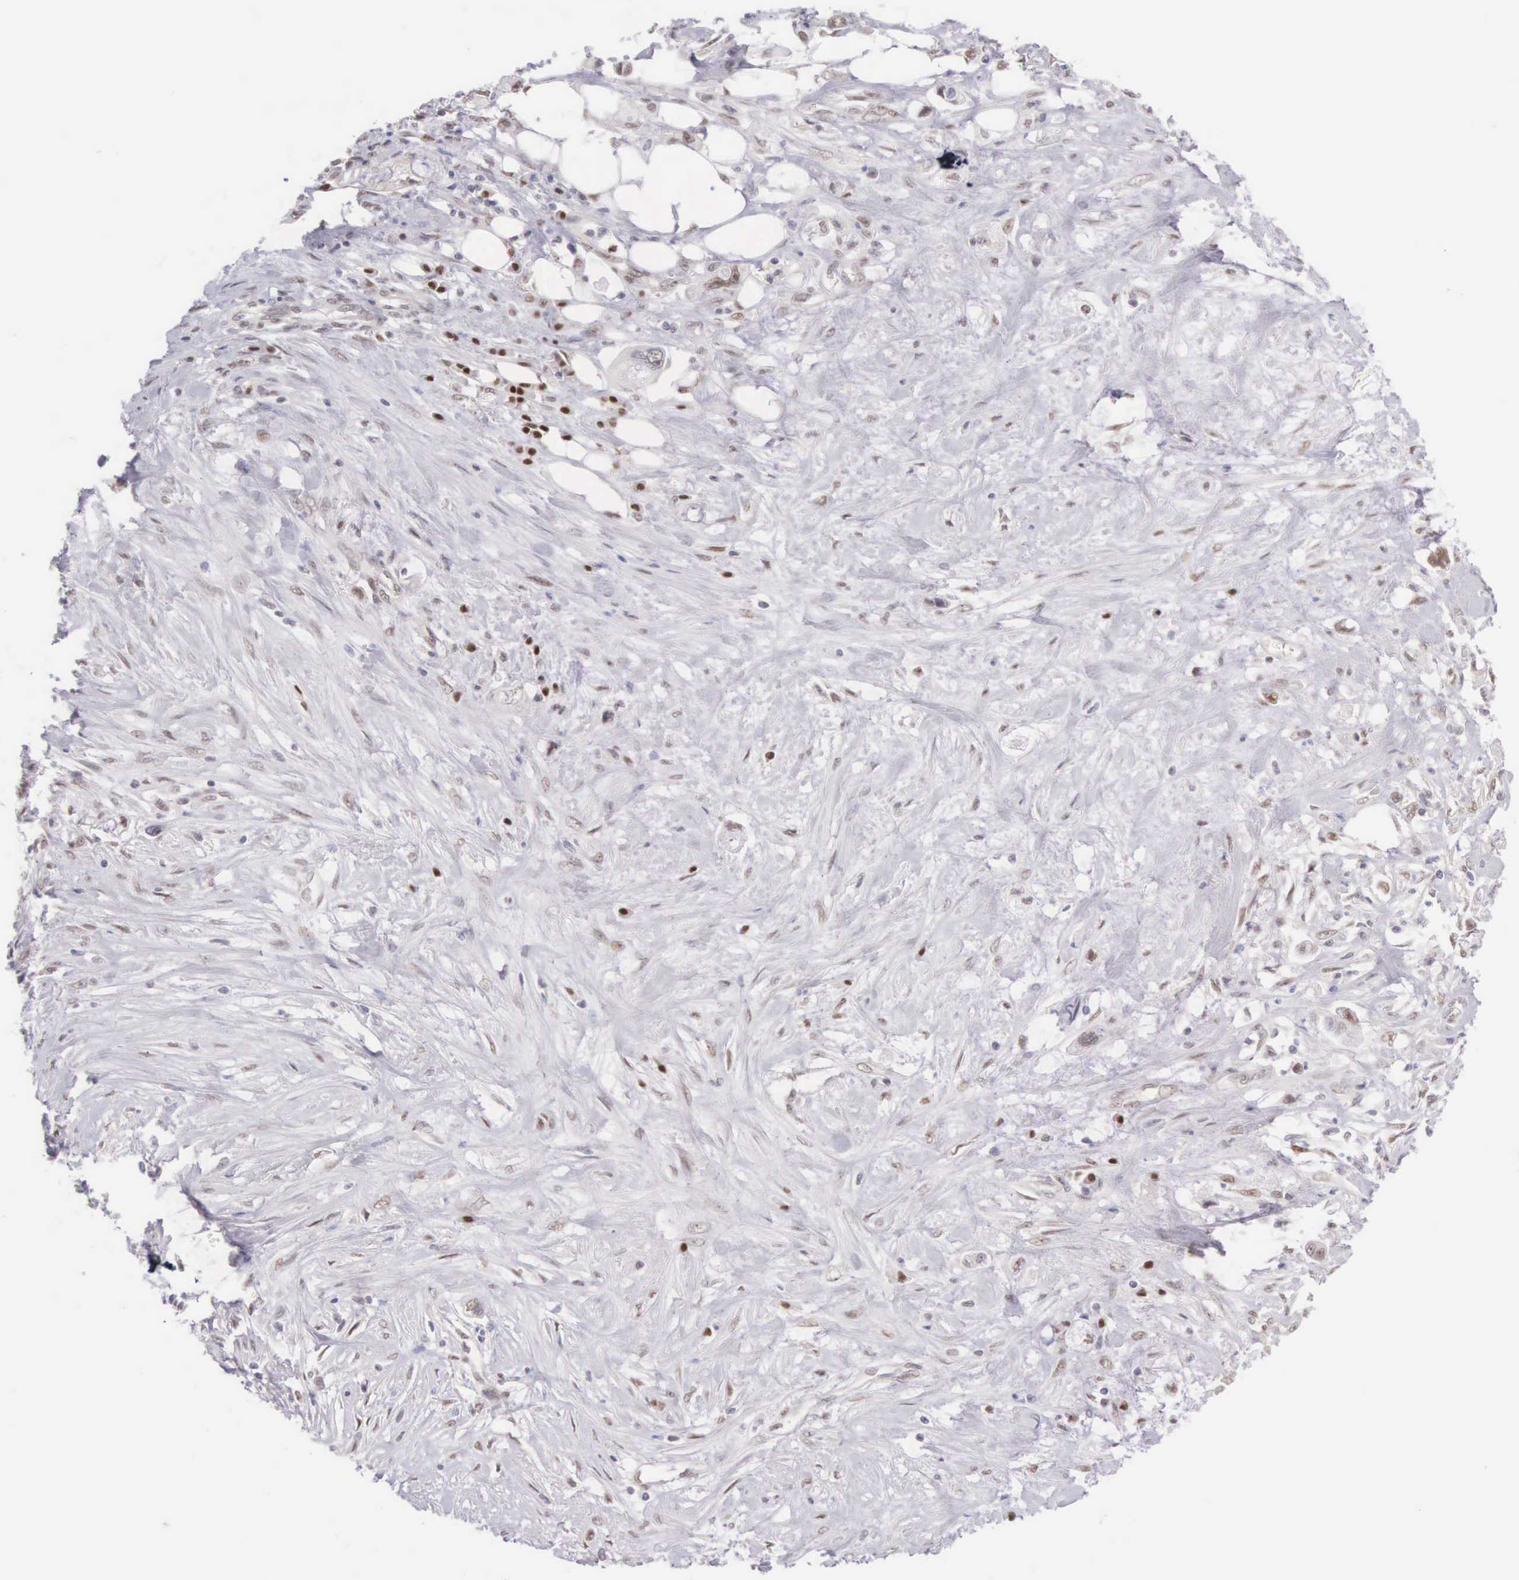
{"staining": {"intensity": "weak", "quantity": "<25%", "location": "nuclear"}, "tissue": "pancreatic cancer", "cell_type": "Tumor cells", "image_type": "cancer", "snomed": [{"axis": "morphology", "description": "Adenocarcinoma, NOS"}, {"axis": "topography", "description": "Pancreas"}, {"axis": "topography", "description": "Stomach, upper"}], "caption": "A micrograph of pancreatic cancer (adenocarcinoma) stained for a protein demonstrates no brown staining in tumor cells.", "gene": "CCDC117", "patient": {"sex": "male", "age": 77}}